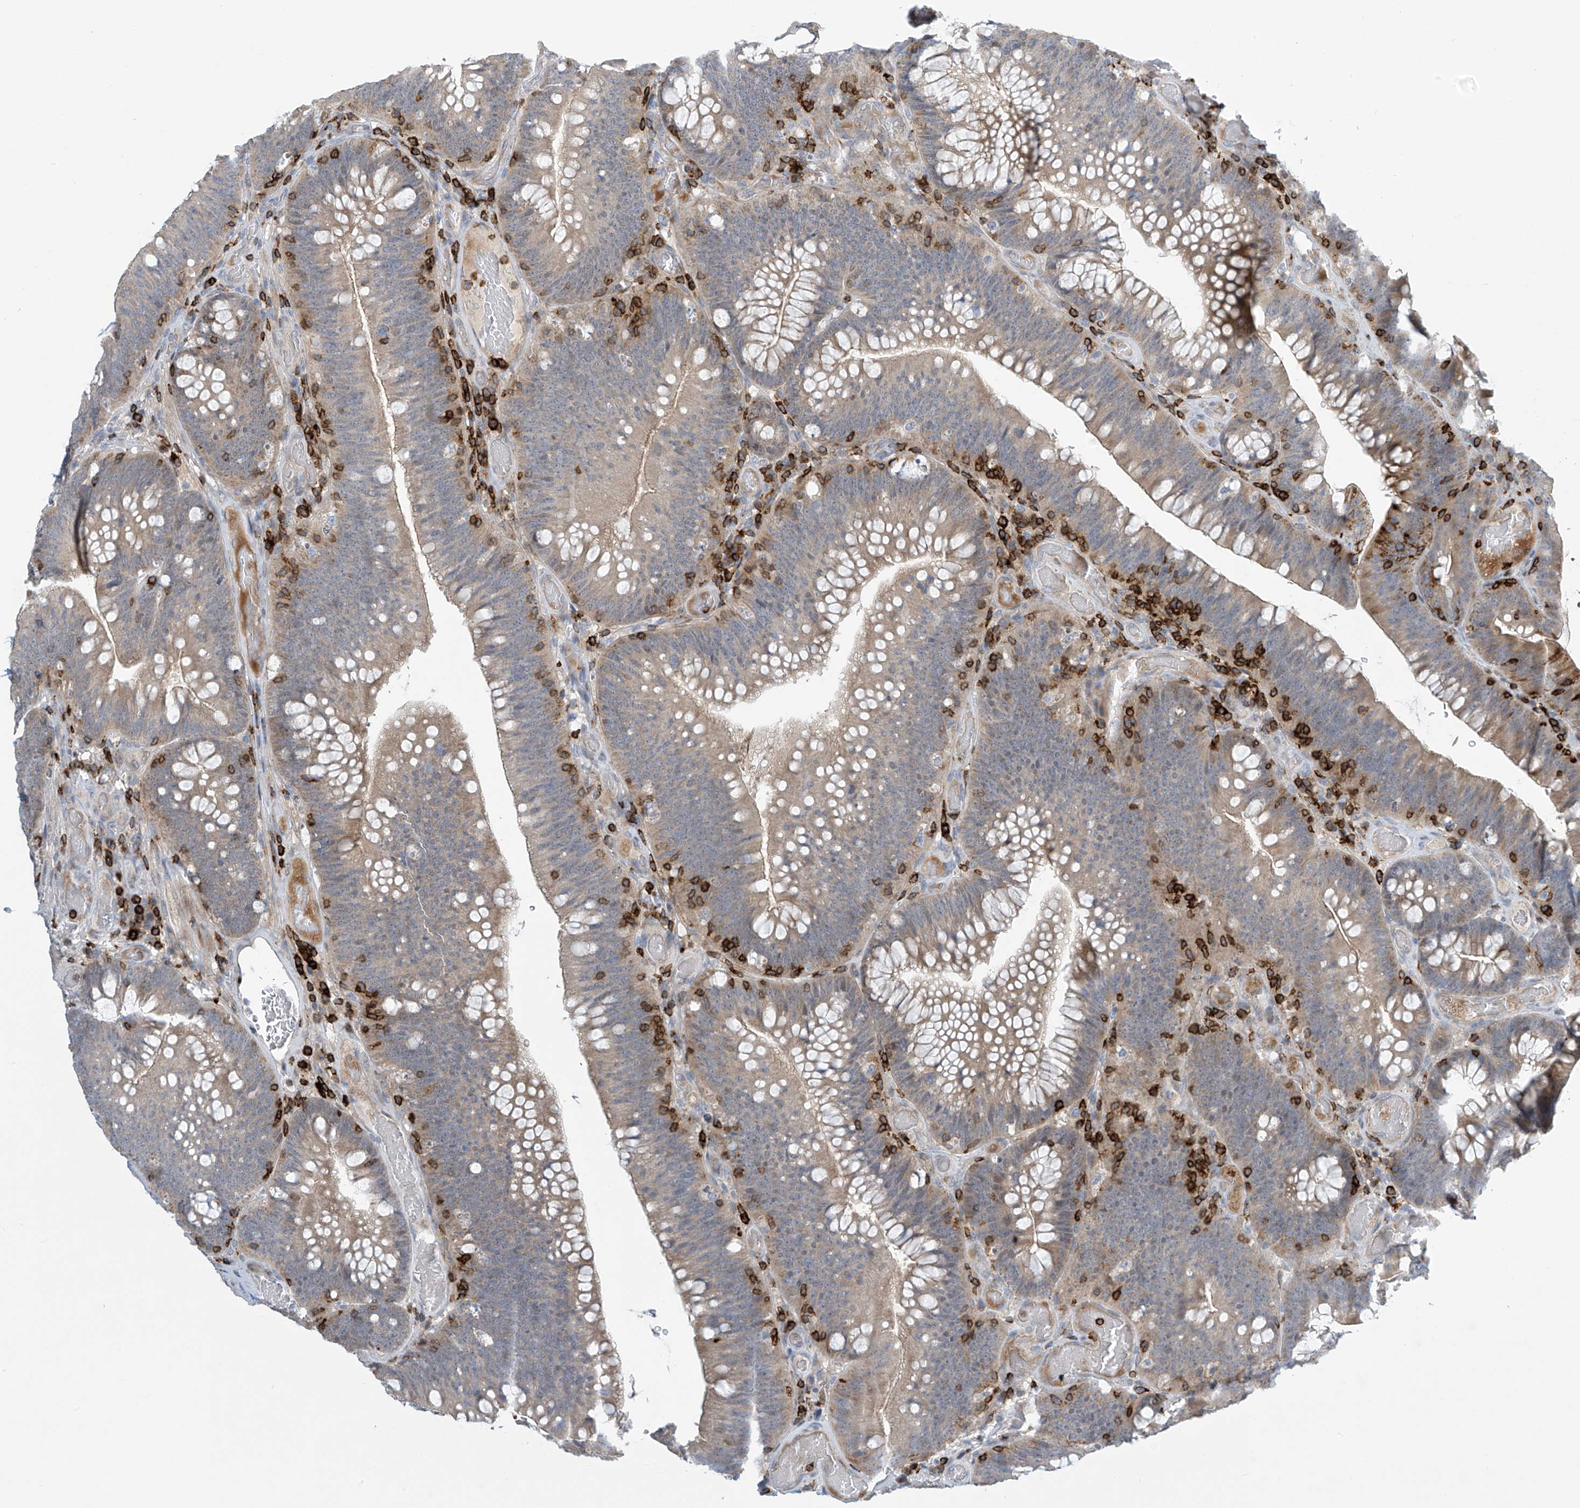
{"staining": {"intensity": "weak", "quantity": "25%-75%", "location": "cytoplasmic/membranous"}, "tissue": "colorectal cancer", "cell_type": "Tumor cells", "image_type": "cancer", "snomed": [{"axis": "morphology", "description": "Normal tissue, NOS"}, {"axis": "topography", "description": "Colon"}], "caption": "Immunohistochemistry image of colorectal cancer stained for a protein (brown), which displays low levels of weak cytoplasmic/membranous staining in about 25%-75% of tumor cells.", "gene": "IBA57", "patient": {"sex": "female", "age": 82}}